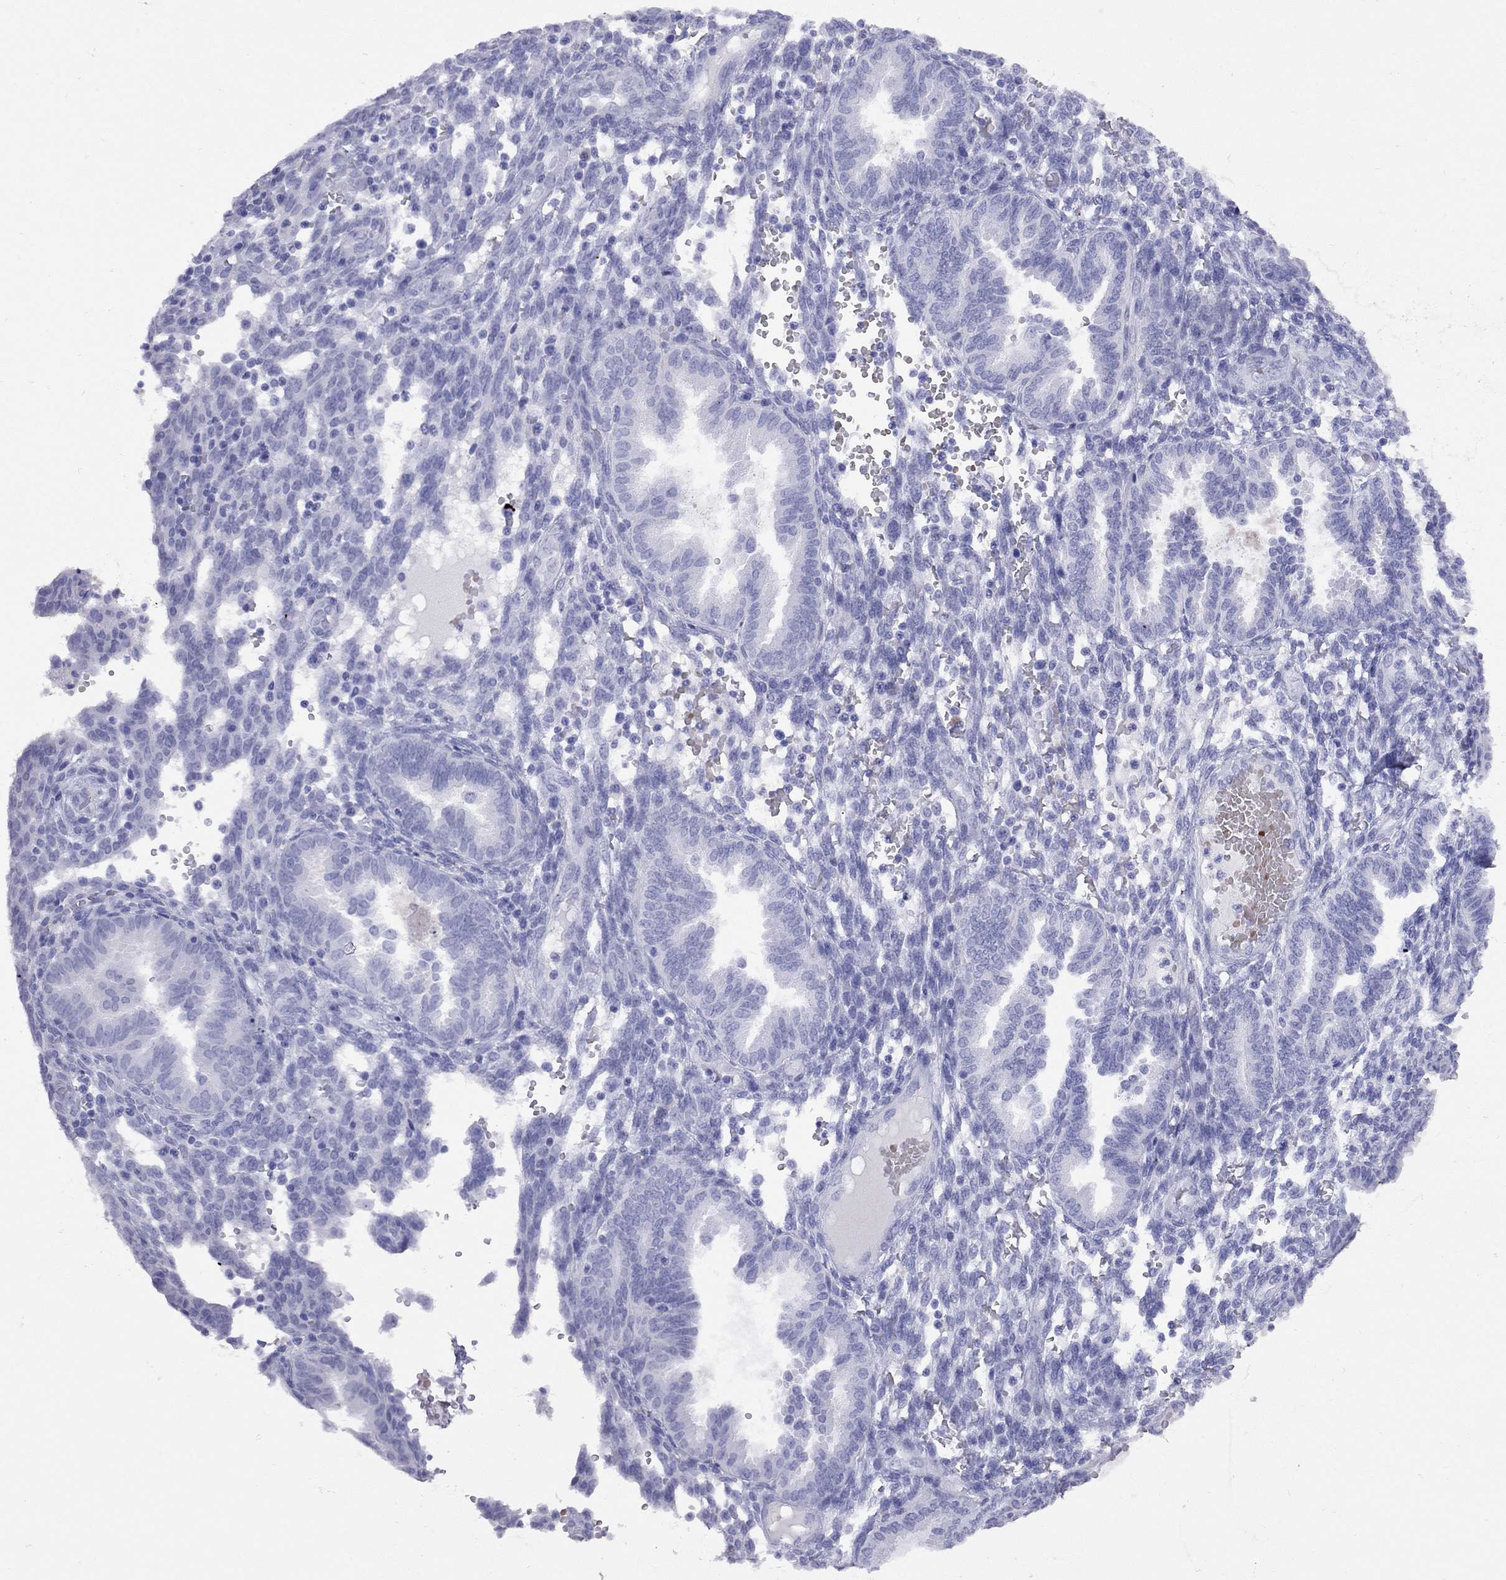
{"staining": {"intensity": "negative", "quantity": "none", "location": "none"}, "tissue": "endometrium", "cell_type": "Cells in endometrial stroma", "image_type": "normal", "snomed": [{"axis": "morphology", "description": "Normal tissue, NOS"}, {"axis": "topography", "description": "Endometrium"}], "caption": "The immunohistochemistry photomicrograph has no significant expression in cells in endometrial stroma of endometrium. (DAB (3,3'-diaminobenzidine) IHC with hematoxylin counter stain).", "gene": "GRIA2", "patient": {"sex": "female", "age": 42}}